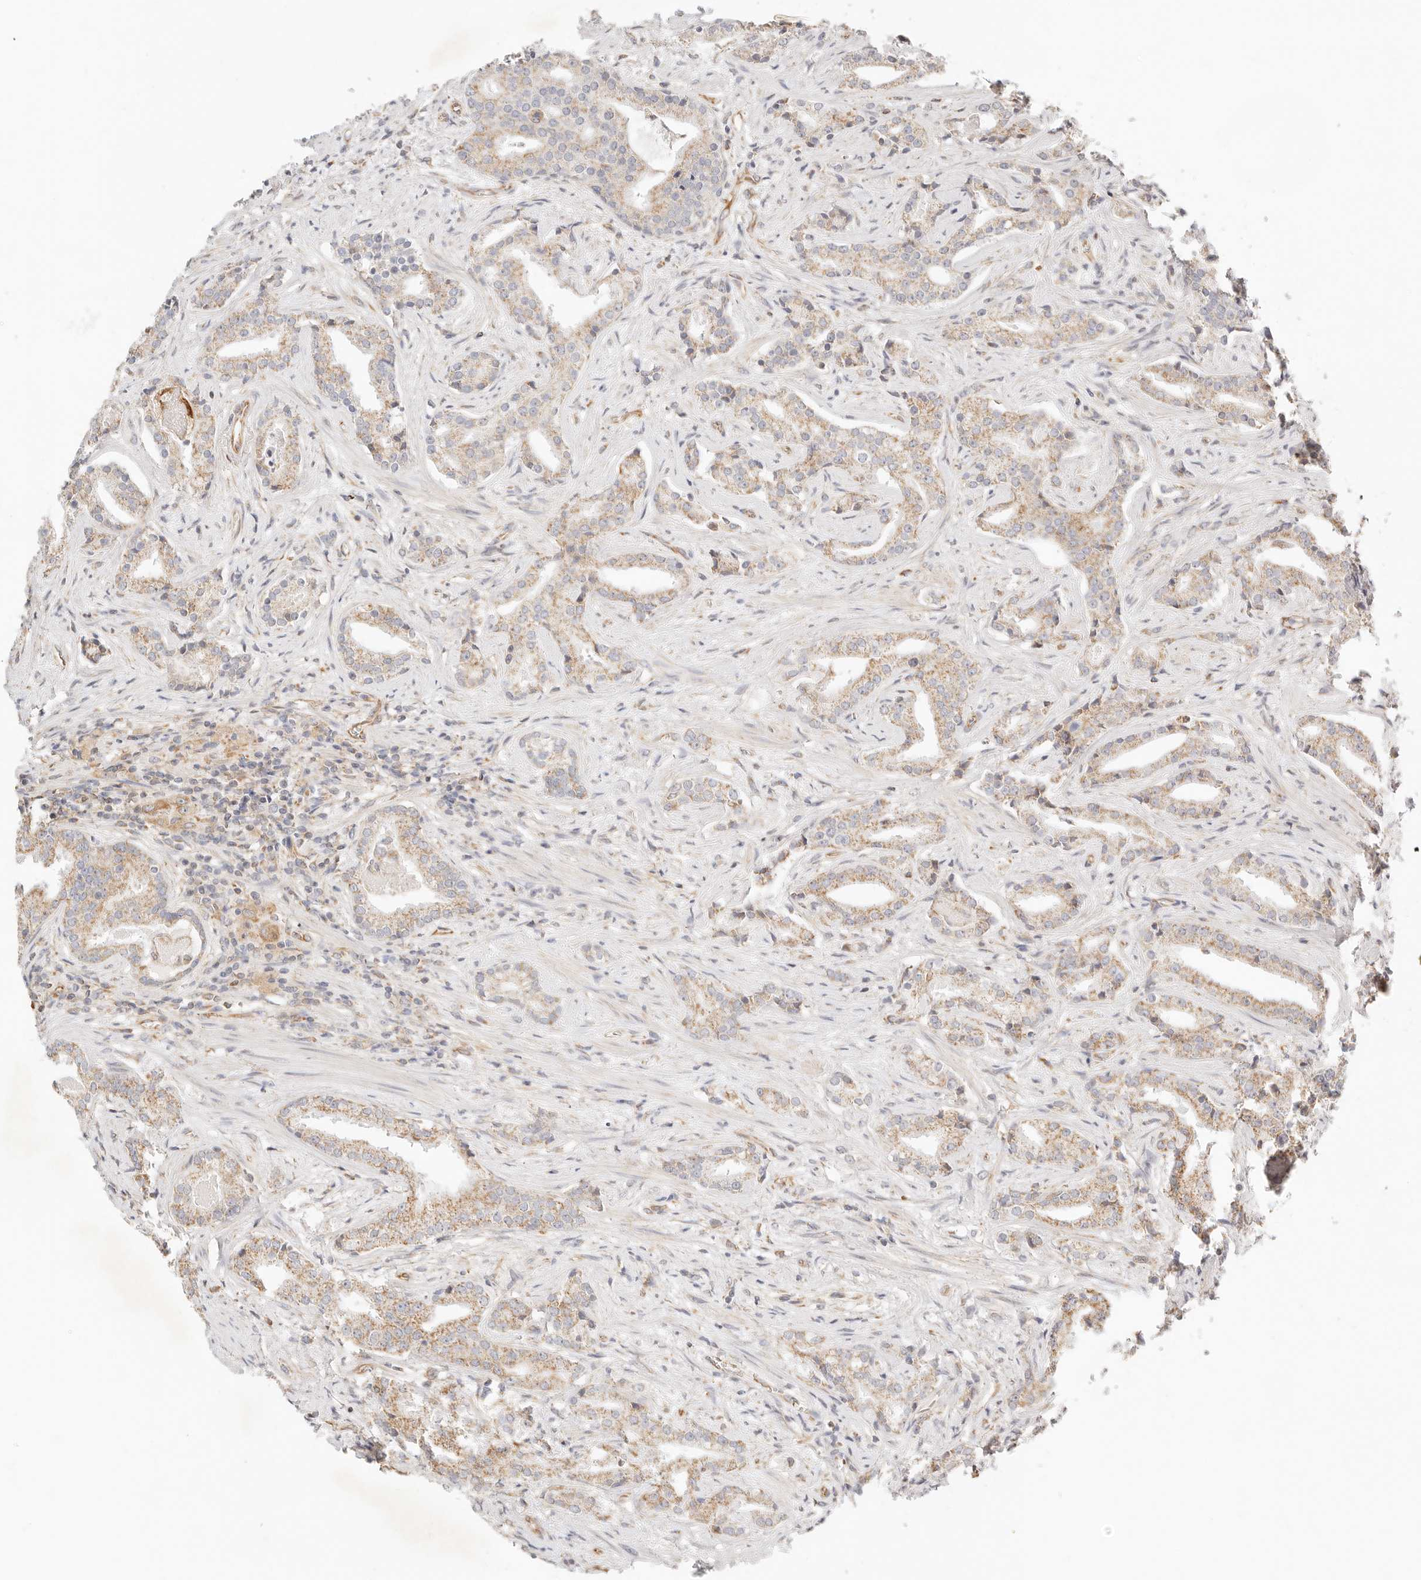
{"staining": {"intensity": "moderate", "quantity": ">75%", "location": "cytoplasmic/membranous"}, "tissue": "prostate cancer", "cell_type": "Tumor cells", "image_type": "cancer", "snomed": [{"axis": "morphology", "description": "Adenocarcinoma, Low grade"}, {"axis": "topography", "description": "Prostate"}], "caption": "DAB (3,3'-diaminobenzidine) immunohistochemical staining of prostate low-grade adenocarcinoma demonstrates moderate cytoplasmic/membranous protein expression in approximately >75% of tumor cells. Immunohistochemistry (ihc) stains the protein of interest in brown and the nuclei are stained blue.", "gene": "ZC3H11A", "patient": {"sex": "male", "age": 67}}